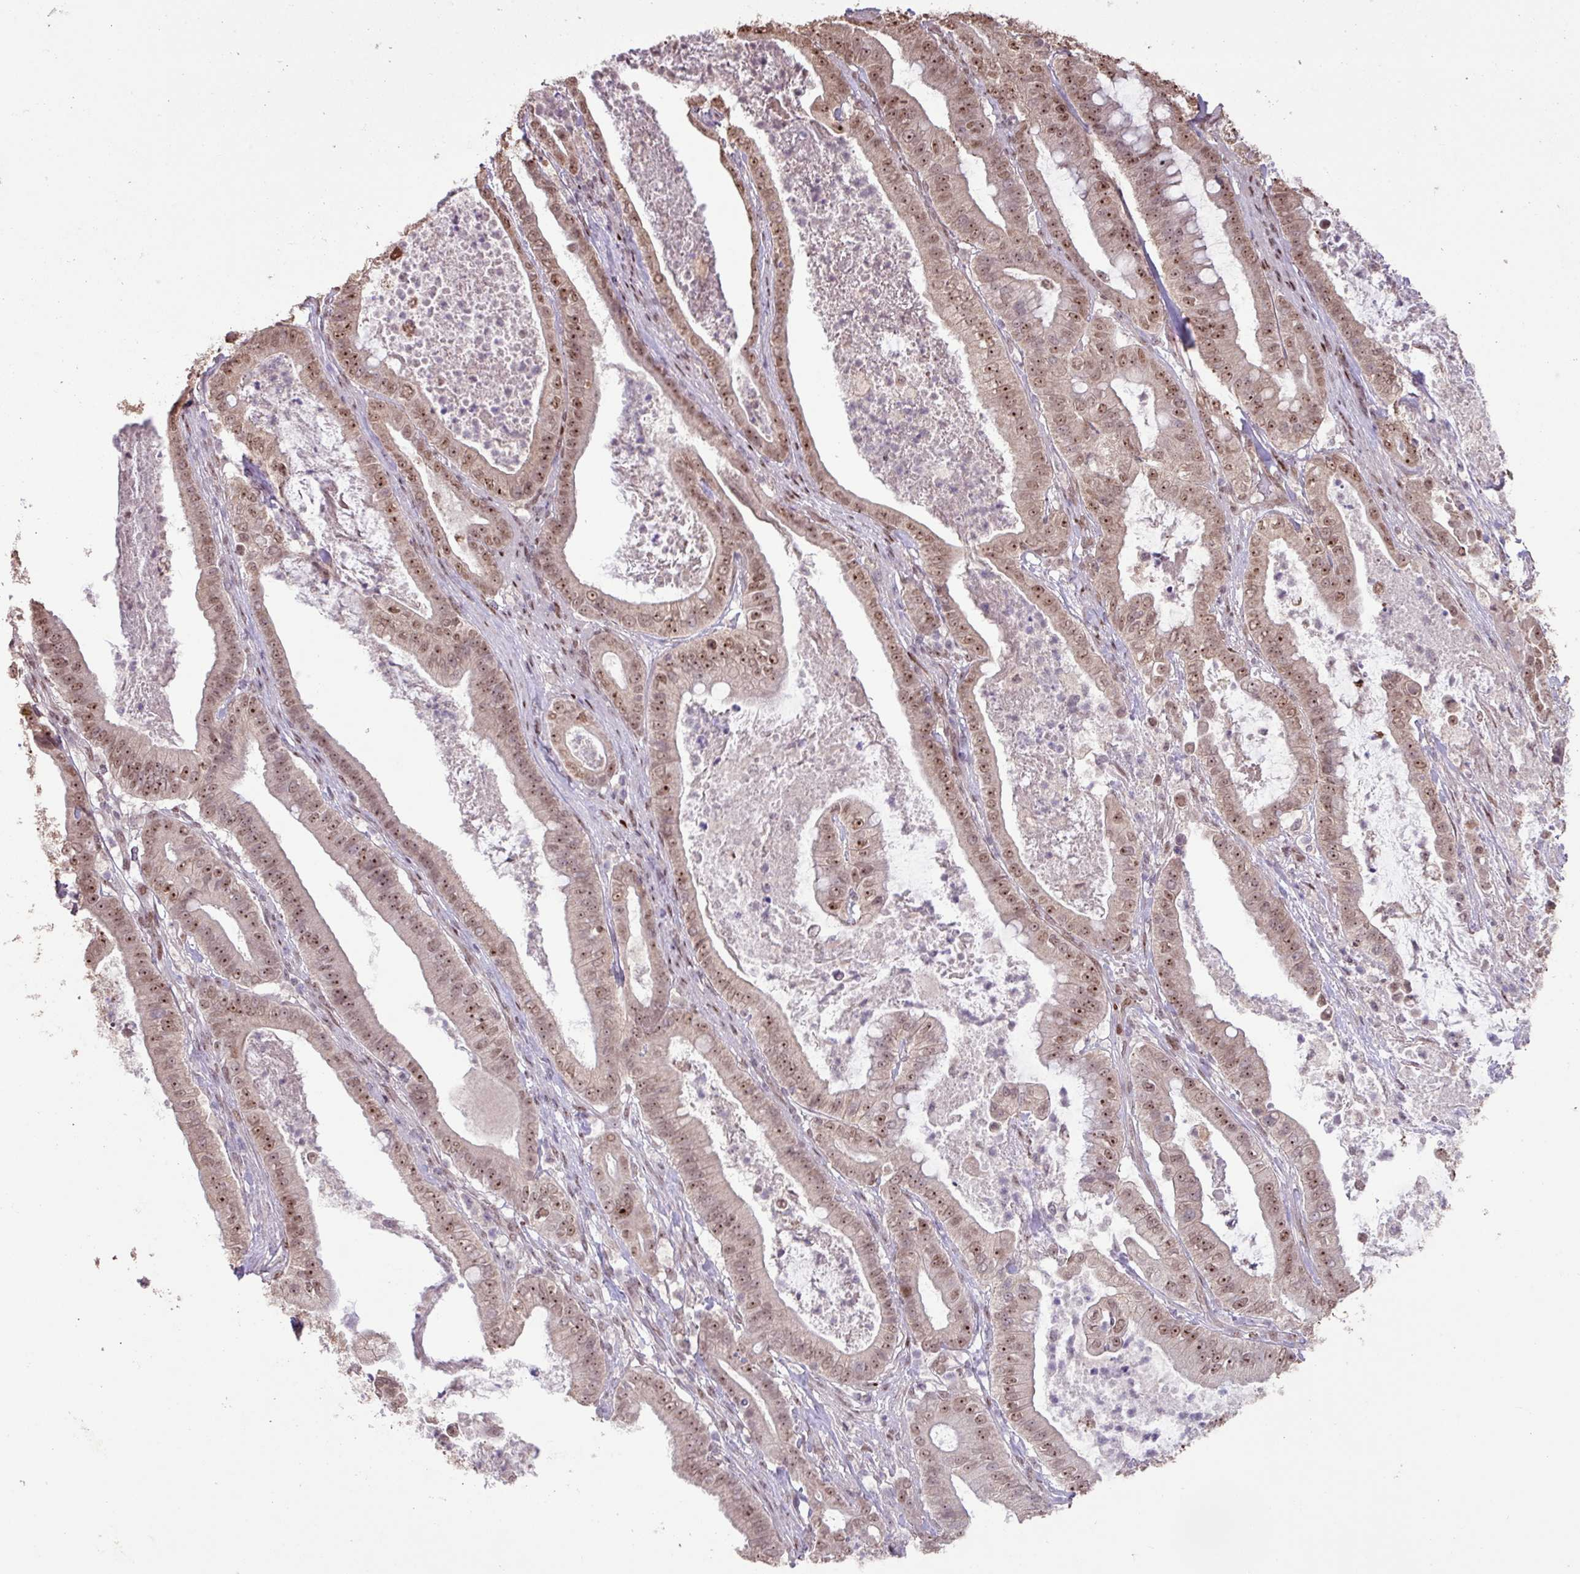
{"staining": {"intensity": "moderate", "quantity": ">75%", "location": "nuclear"}, "tissue": "pancreatic cancer", "cell_type": "Tumor cells", "image_type": "cancer", "snomed": [{"axis": "morphology", "description": "Adenocarcinoma, NOS"}, {"axis": "topography", "description": "Pancreas"}], "caption": "The image reveals immunohistochemical staining of adenocarcinoma (pancreatic). There is moderate nuclear staining is seen in about >75% of tumor cells. The staining is performed using DAB (3,3'-diaminobenzidine) brown chromogen to label protein expression. The nuclei are counter-stained blue using hematoxylin.", "gene": "ZNF709", "patient": {"sex": "male", "age": 71}}